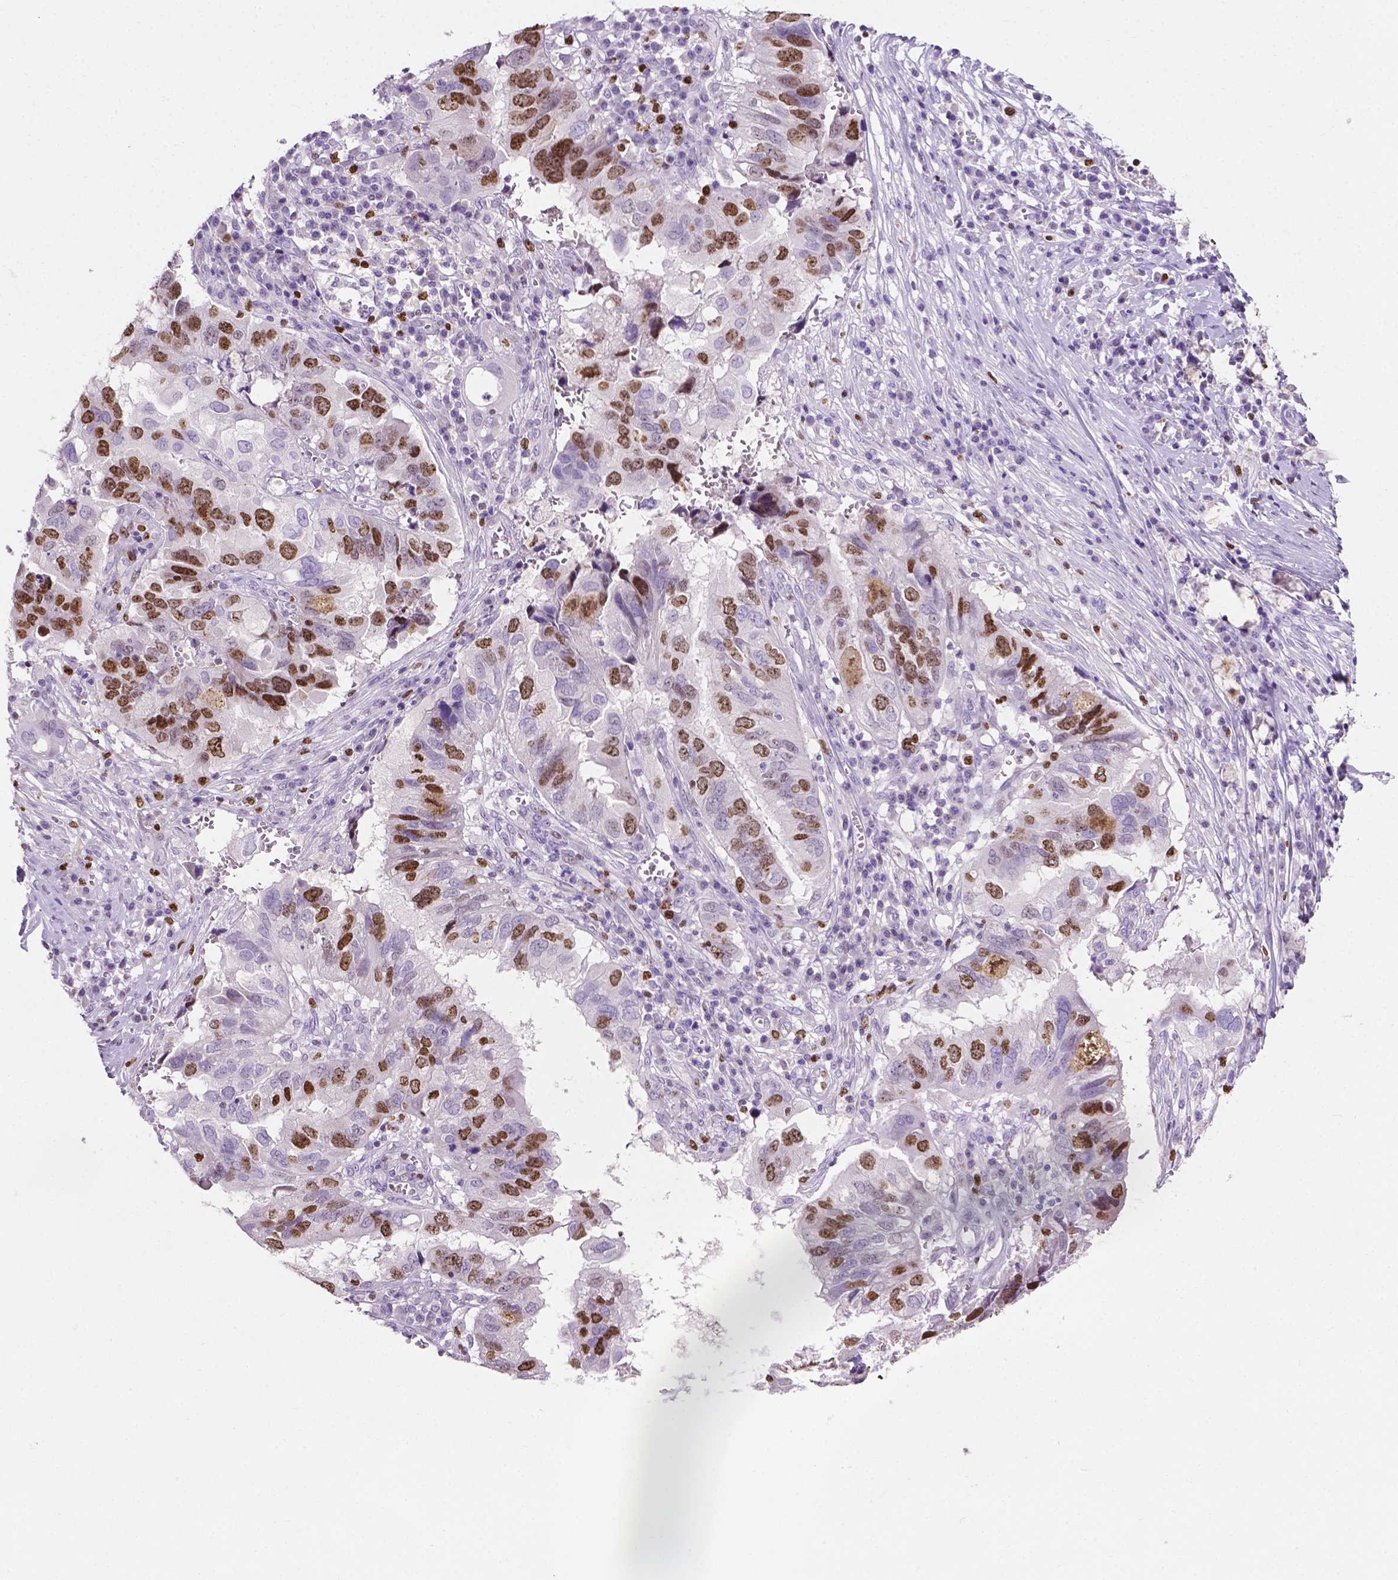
{"staining": {"intensity": "moderate", "quantity": "25%-75%", "location": "nuclear"}, "tissue": "ovarian cancer", "cell_type": "Tumor cells", "image_type": "cancer", "snomed": [{"axis": "morphology", "description": "Cystadenocarcinoma, serous, NOS"}, {"axis": "topography", "description": "Ovary"}], "caption": "Immunohistochemical staining of serous cystadenocarcinoma (ovarian) demonstrates moderate nuclear protein staining in about 25%-75% of tumor cells. Using DAB (3,3'-diaminobenzidine) (brown) and hematoxylin (blue) stains, captured at high magnification using brightfield microscopy.", "gene": "SIAH2", "patient": {"sex": "female", "age": 79}}